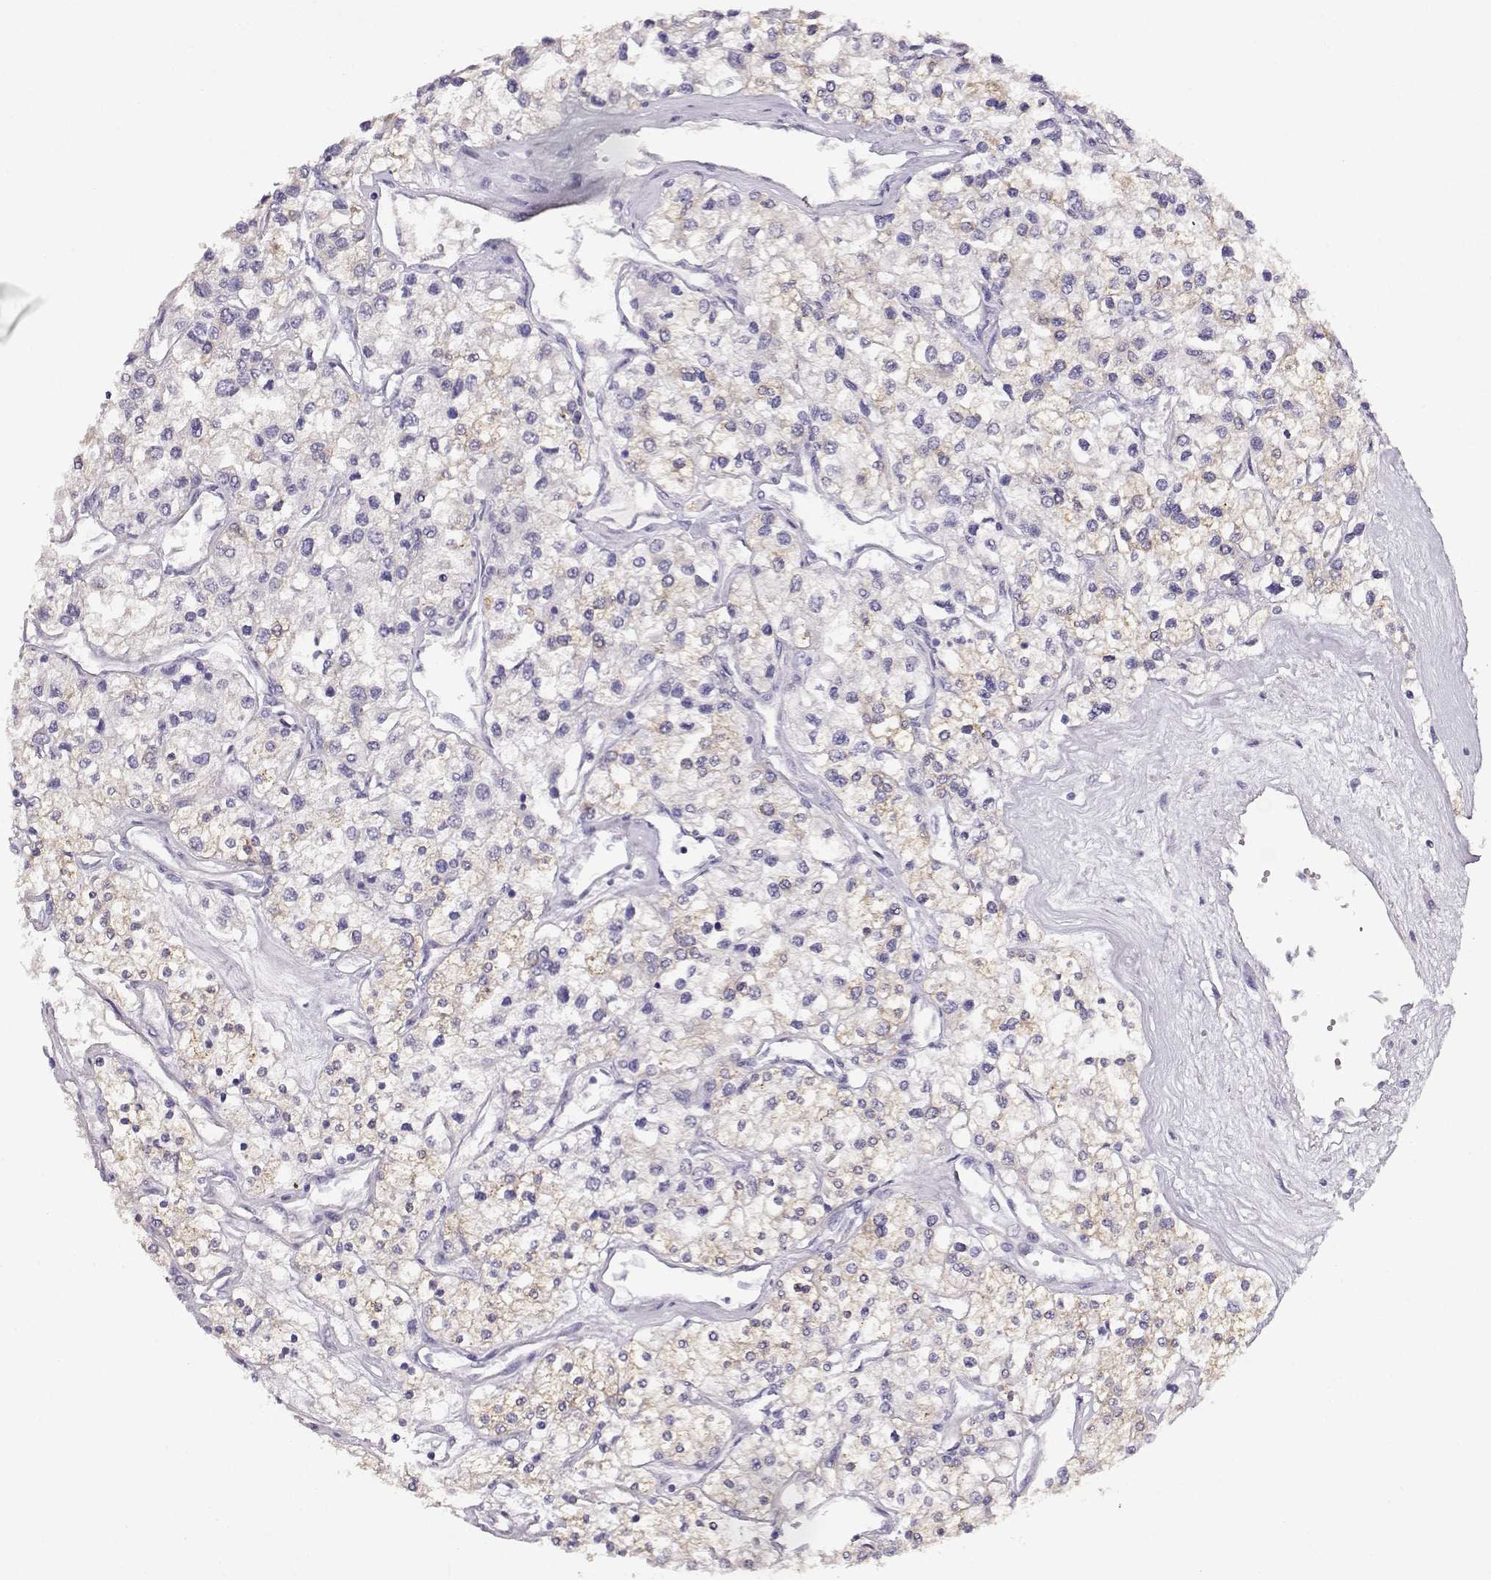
{"staining": {"intensity": "weak", "quantity": "25%-75%", "location": "cytoplasmic/membranous"}, "tissue": "renal cancer", "cell_type": "Tumor cells", "image_type": "cancer", "snomed": [{"axis": "morphology", "description": "Adenocarcinoma, NOS"}, {"axis": "topography", "description": "Kidney"}], "caption": "This image demonstrates immunohistochemistry (IHC) staining of adenocarcinoma (renal), with low weak cytoplasmic/membranous staining in approximately 25%-75% of tumor cells.", "gene": "NDRG4", "patient": {"sex": "male", "age": 80}}